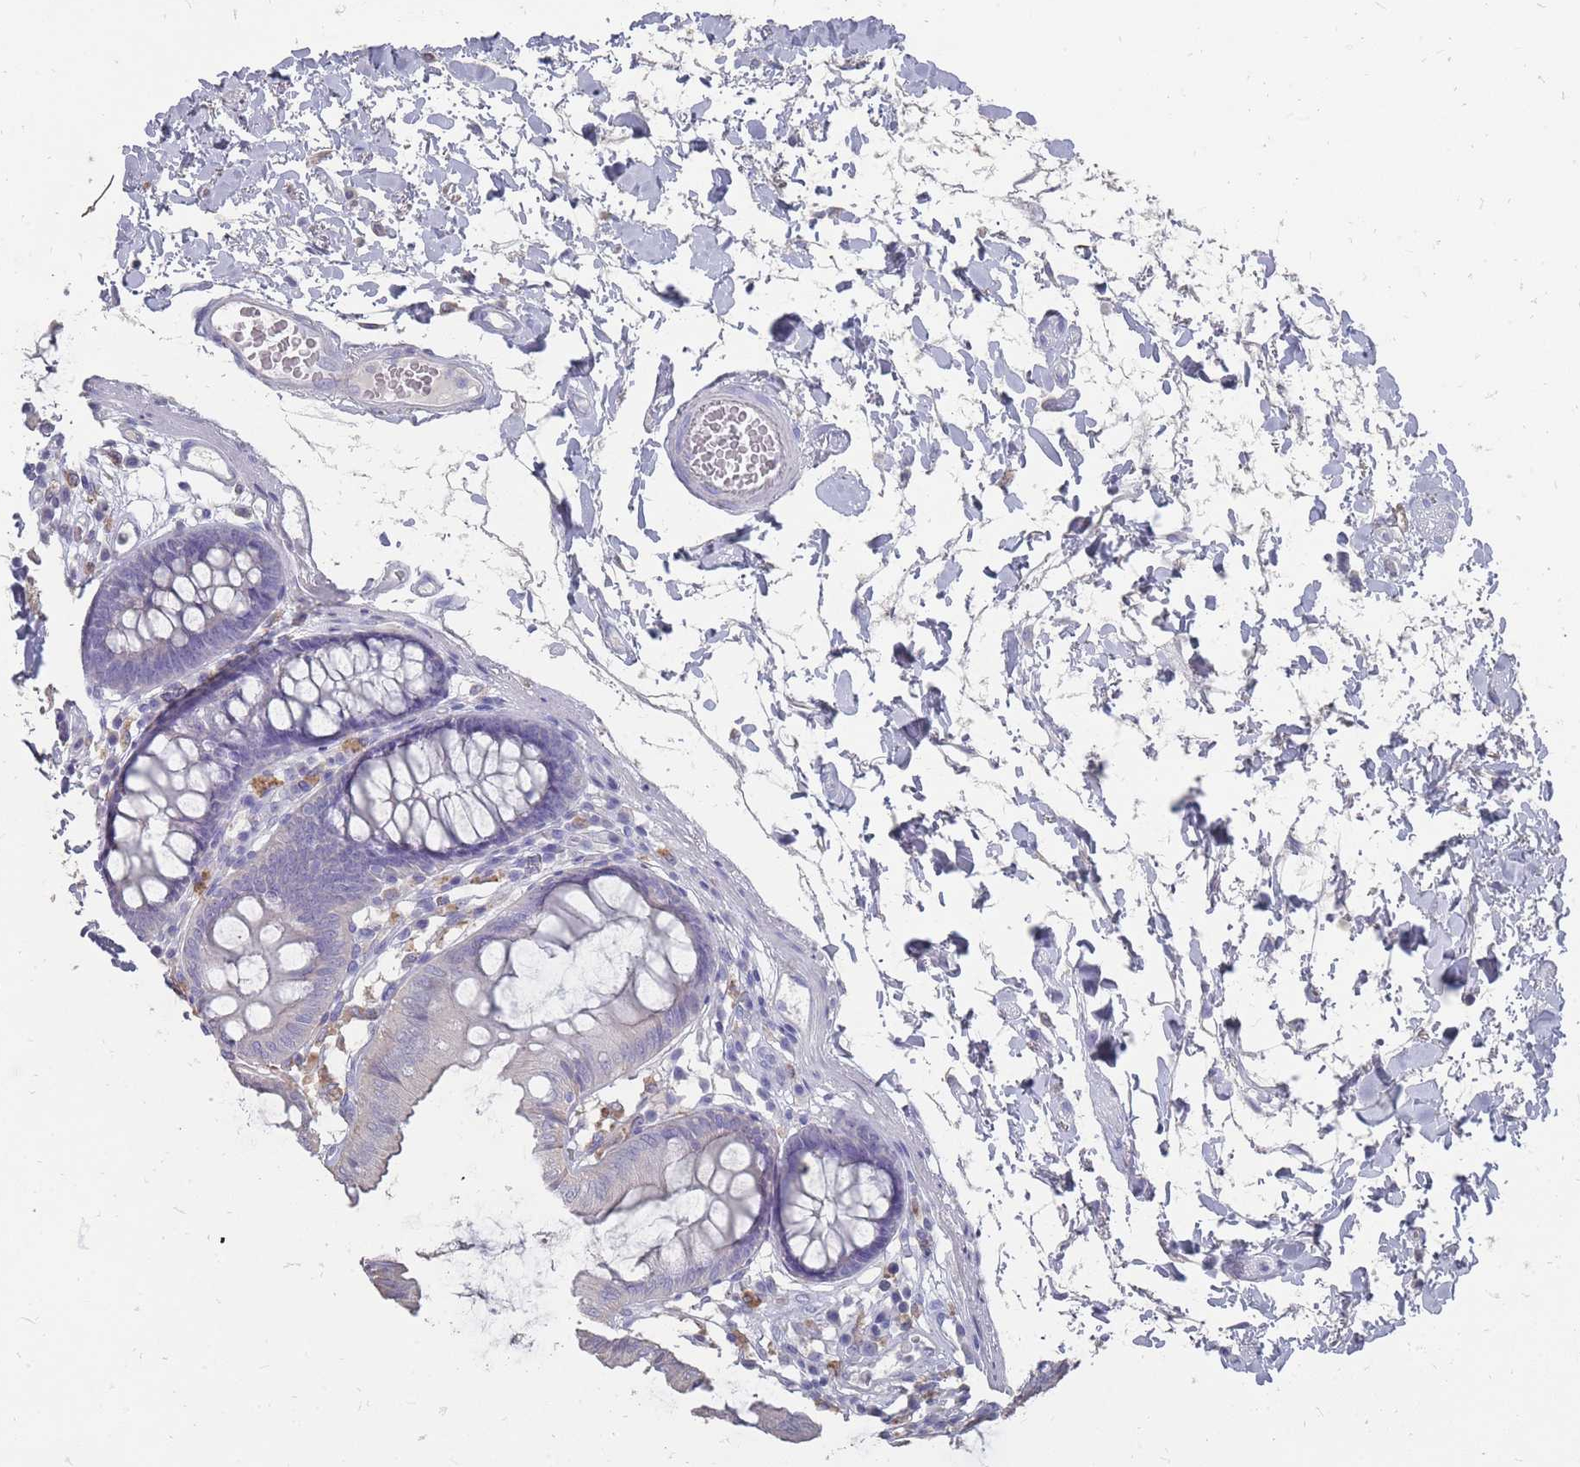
{"staining": {"intensity": "negative", "quantity": "none", "location": "none"}, "tissue": "colon", "cell_type": "Endothelial cells", "image_type": "normal", "snomed": [{"axis": "morphology", "description": "Normal tissue, NOS"}, {"axis": "topography", "description": "Colon"}], "caption": "Benign colon was stained to show a protein in brown. There is no significant positivity in endothelial cells.", "gene": "OTULINL", "patient": {"sex": "male", "age": 84}}